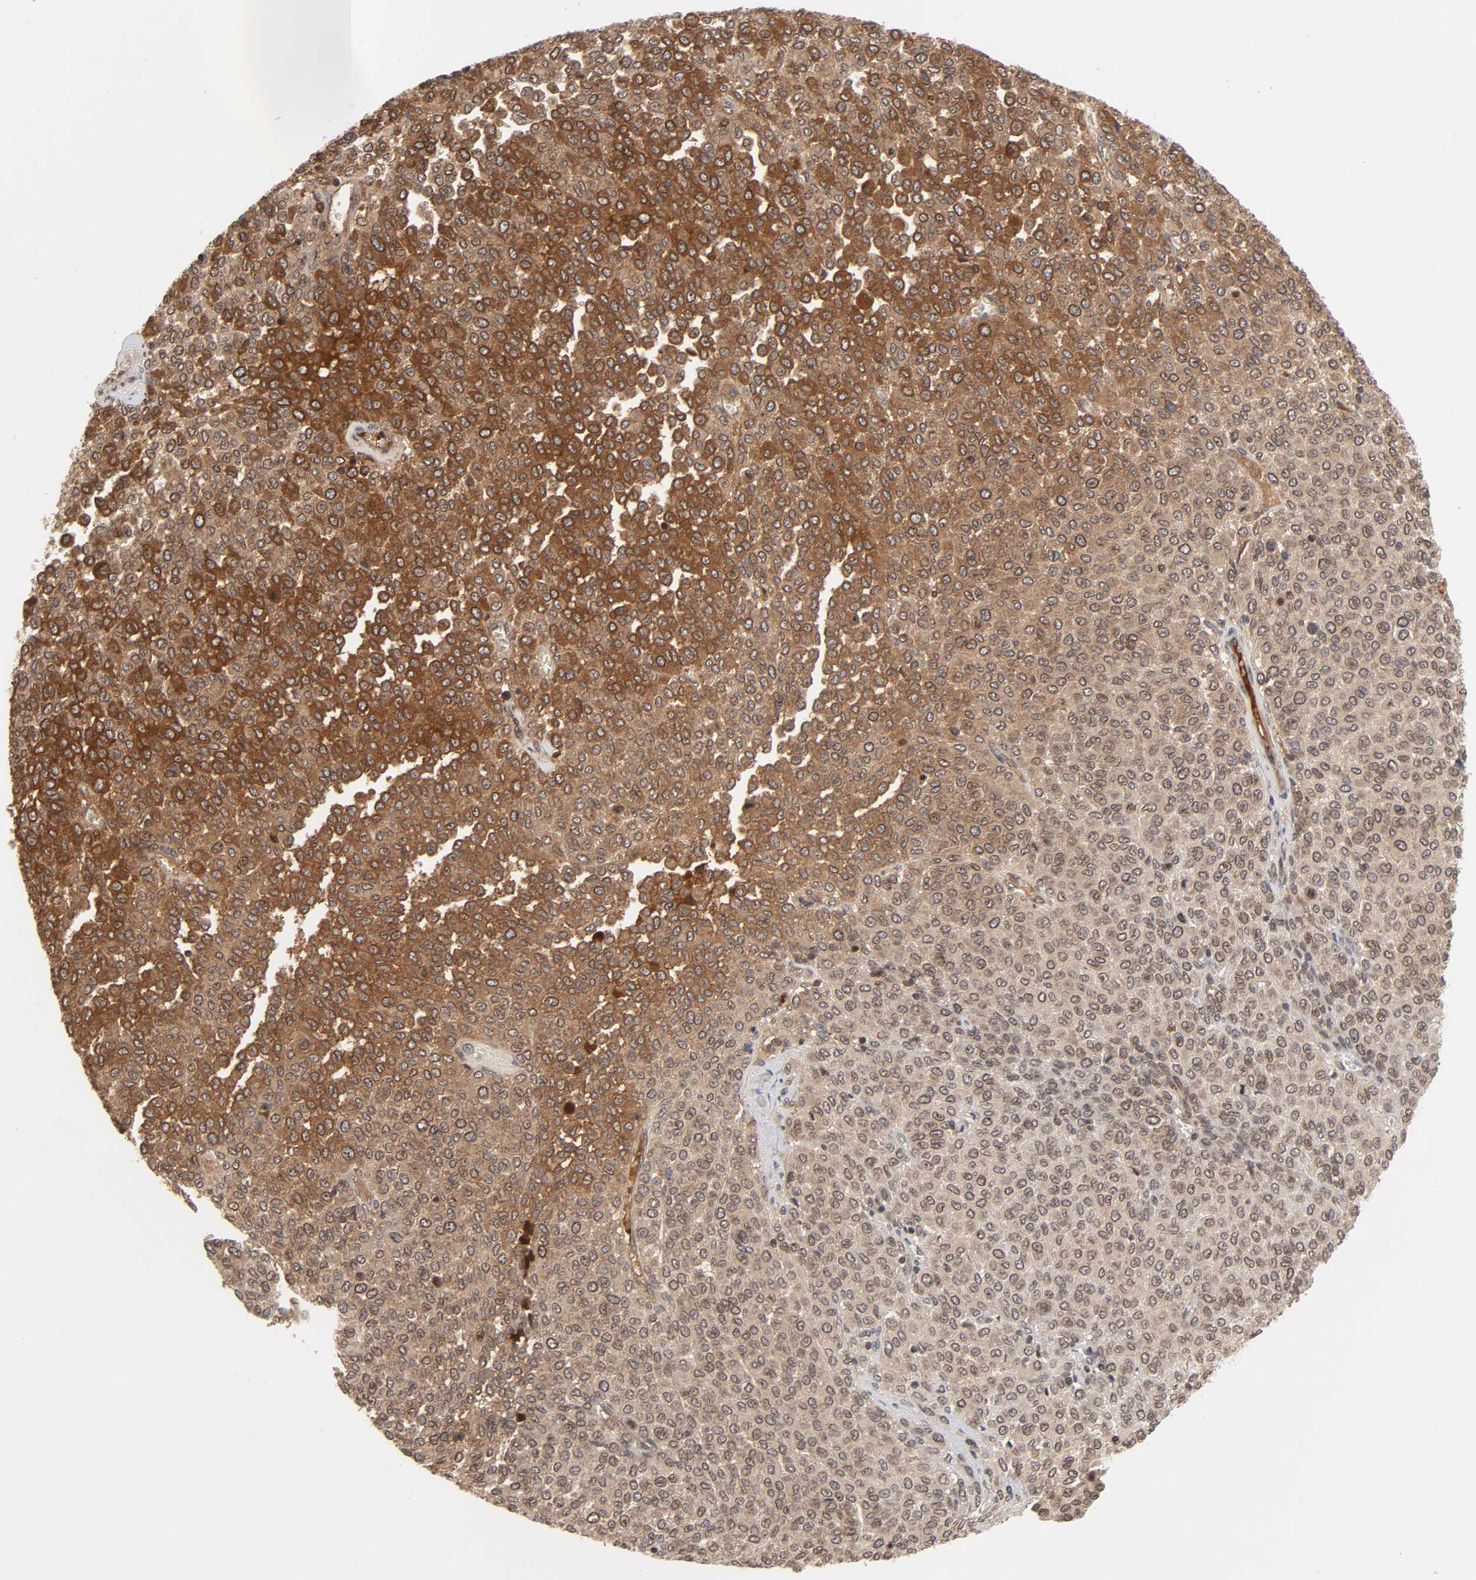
{"staining": {"intensity": "strong", "quantity": ">75%", "location": "cytoplasmic/membranous,nuclear"}, "tissue": "melanoma", "cell_type": "Tumor cells", "image_type": "cancer", "snomed": [{"axis": "morphology", "description": "Malignant melanoma, Metastatic site"}, {"axis": "topography", "description": "Pancreas"}], "caption": "Strong cytoplasmic/membranous and nuclear staining is seen in about >75% of tumor cells in malignant melanoma (metastatic site). Immunohistochemistry stains the protein of interest in brown and the nuclei are stained blue.", "gene": "CPN2", "patient": {"sex": "female", "age": 30}}